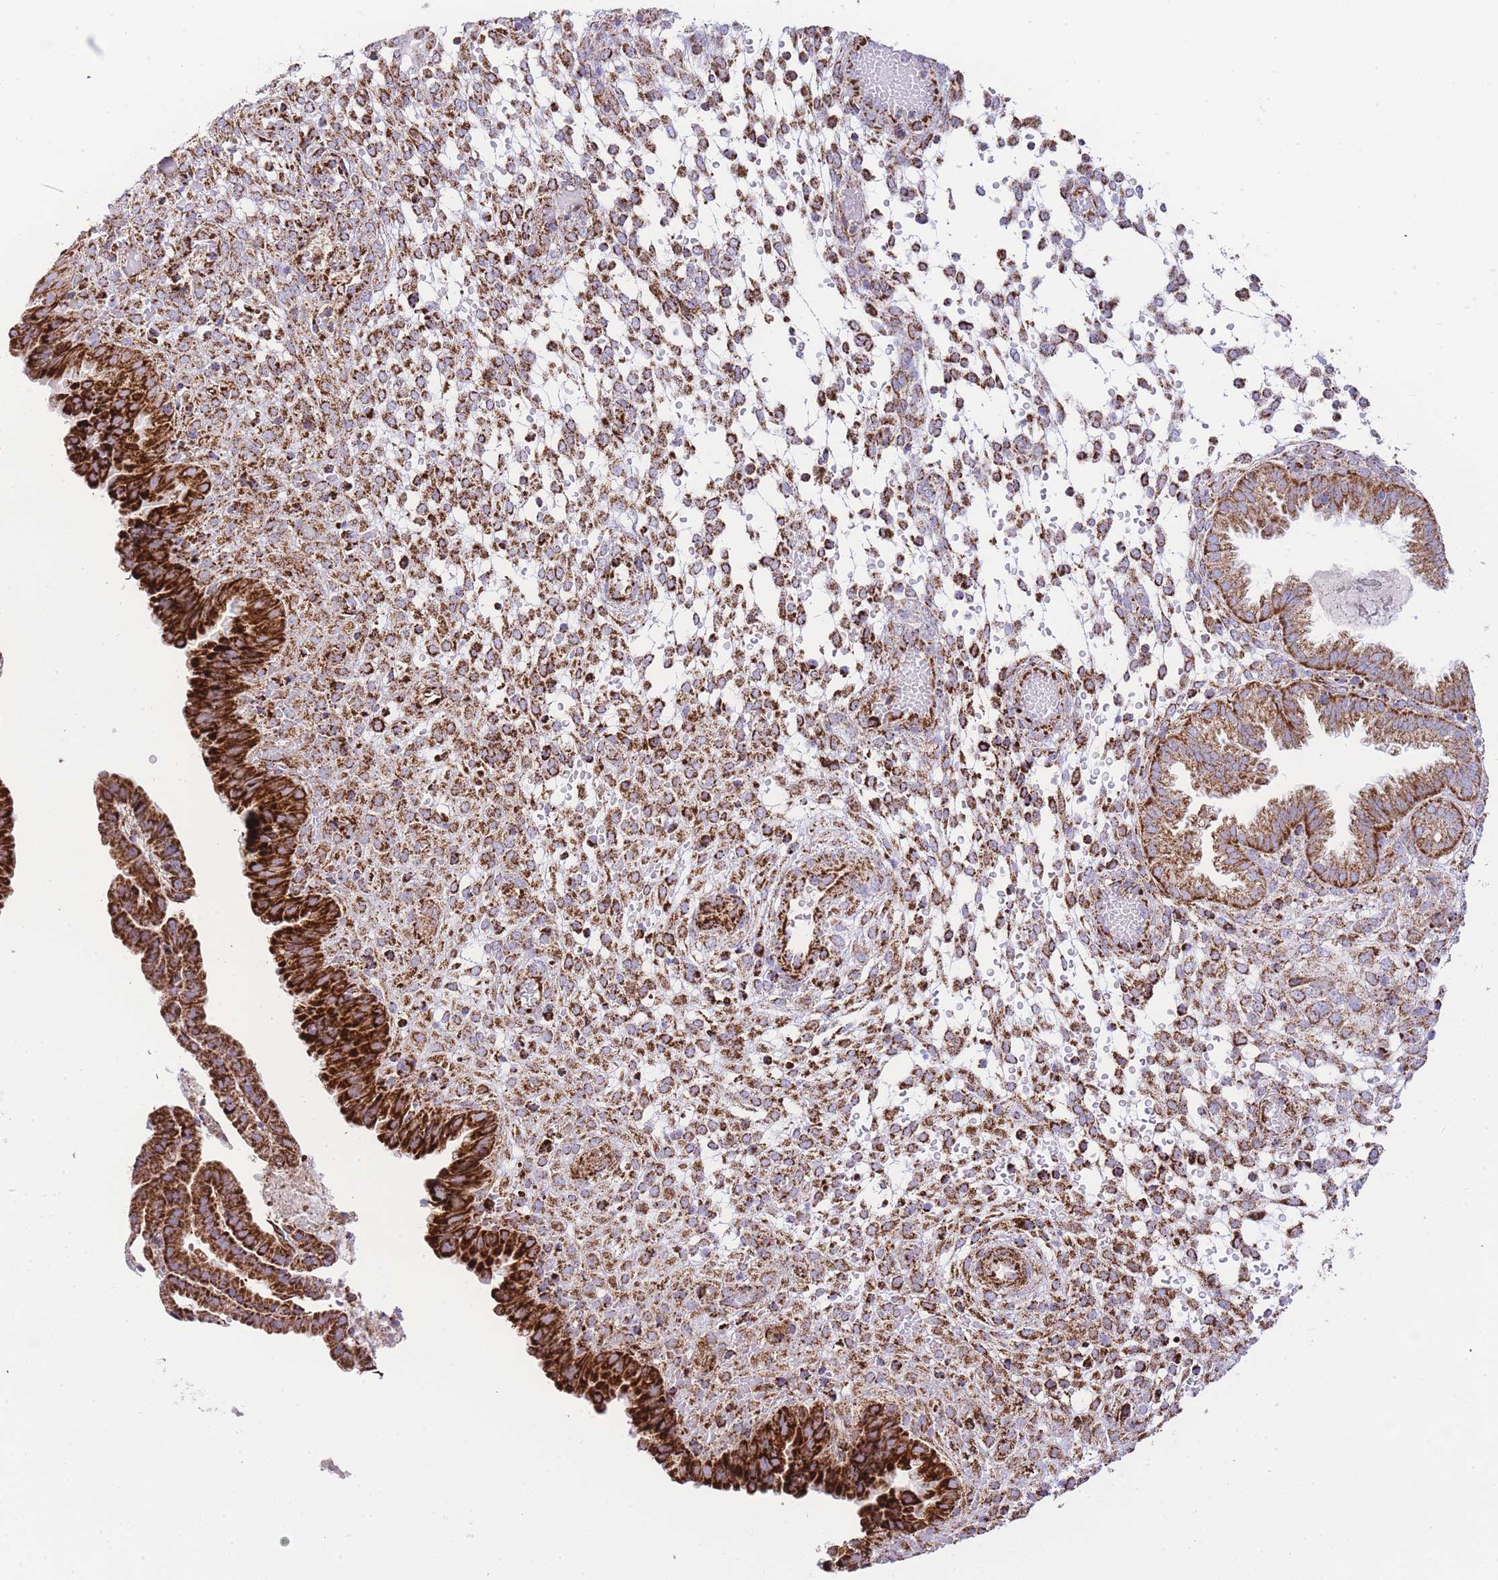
{"staining": {"intensity": "strong", "quantity": "25%-75%", "location": "cytoplasmic/membranous"}, "tissue": "endometrium", "cell_type": "Cells in endometrial stroma", "image_type": "normal", "snomed": [{"axis": "morphology", "description": "Normal tissue, NOS"}, {"axis": "topography", "description": "Endometrium"}], "caption": "Brown immunohistochemical staining in benign endometrium shows strong cytoplasmic/membranous positivity in approximately 25%-75% of cells in endometrial stroma.", "gene": "GSTM1", "patient": {"sex": "female", "age": 33}}